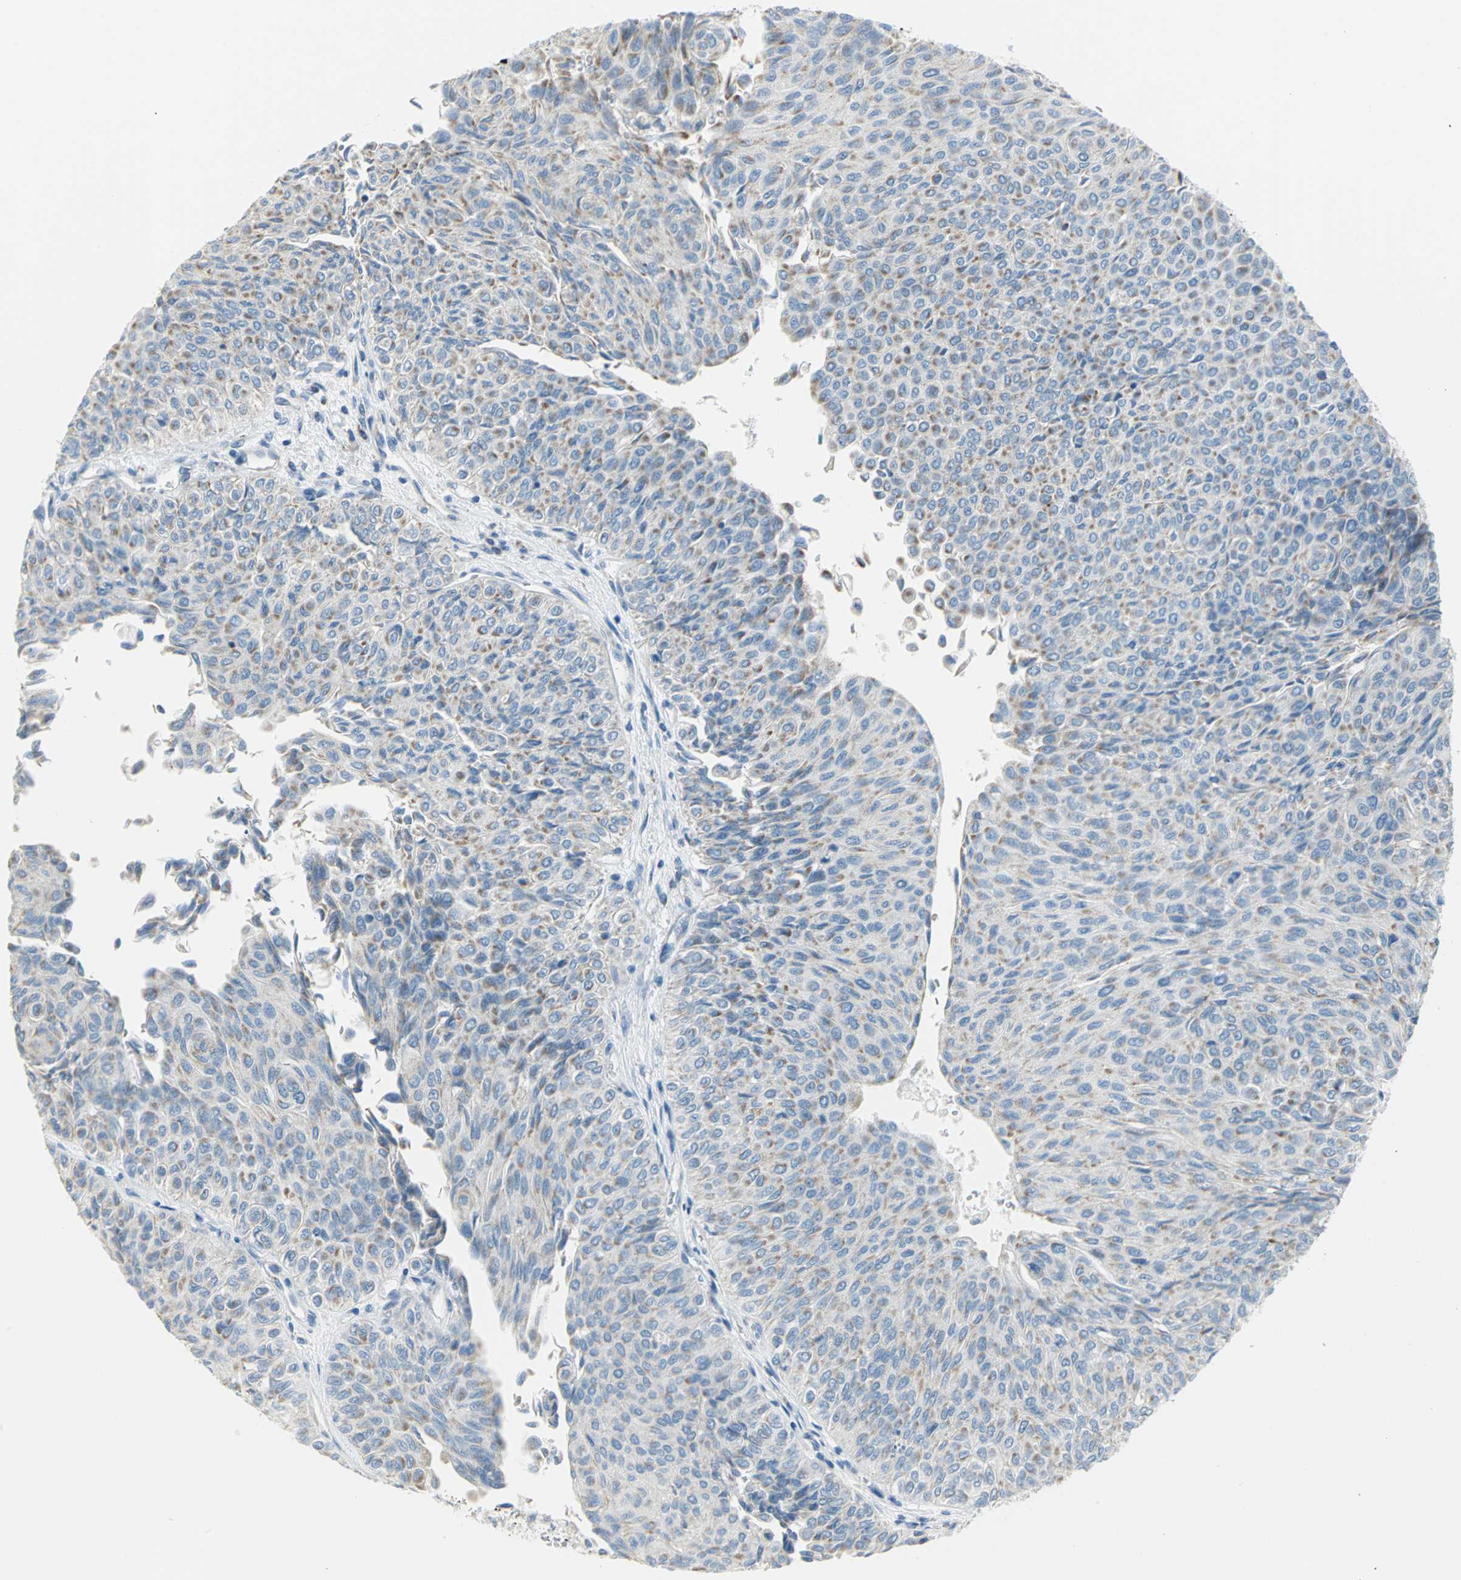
{"staining": {"intensity": "weak", "quantity": ">75%", "location": "cytoplasmic/membranous"}, "tissue": "urothelial cancer", "cell_type": "Tumor cells", "image_type": "cancer", "snomed": [{"axis": "morphology", "description": "Urothelial carcinoma, Low grade"}, {"axis": "topography", "description": "Urinary bladder"}], "caption": "Immunohistochemical staining of urothelial cancer demonstrates weak cytoplasmic/membranous protein positivity in approximately >75% of tumor cells. (DAB (3,3'-diaminobenzidine) IHC, brown staining for protein, blue staining for nuclei).", "gene": "ALOX15", "patient": {"sex": "male", "age": 78}}